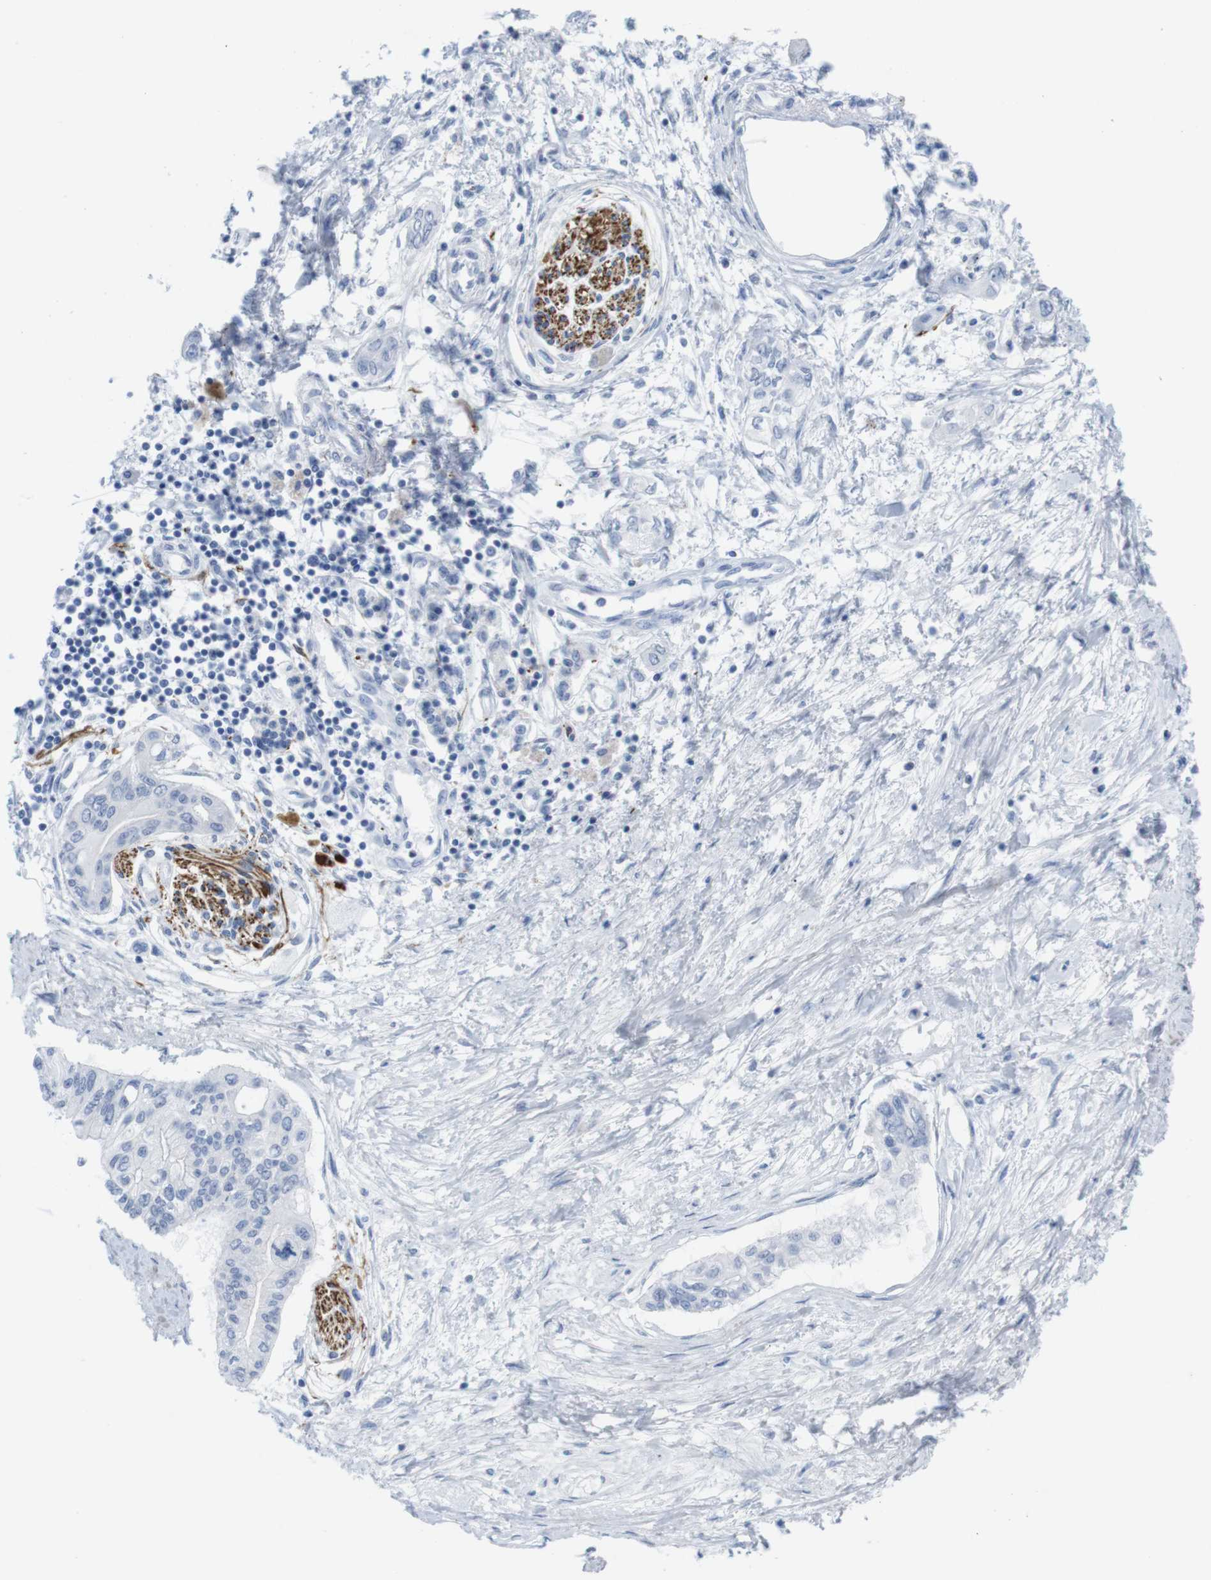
{"staining": {"intensity": "negative", "quantity": "none", "location": "none"}, "tissue": "pancreatic cancer", "cell_type": "Tumor cells", "image_type": "cancer", "snomed": [{"axis": "morphology", "description": "Adenocarcinoma, NOS"}, {"axis": "topography", "description": "Pancreas"}], "caption": "This is an immunohistochemistry histopathology image of human pancreatic adenocarcinoma. There is no positivity in tumor cells.", "gene": "MAP6", "patient": {"sex": "female", "age": 77}}